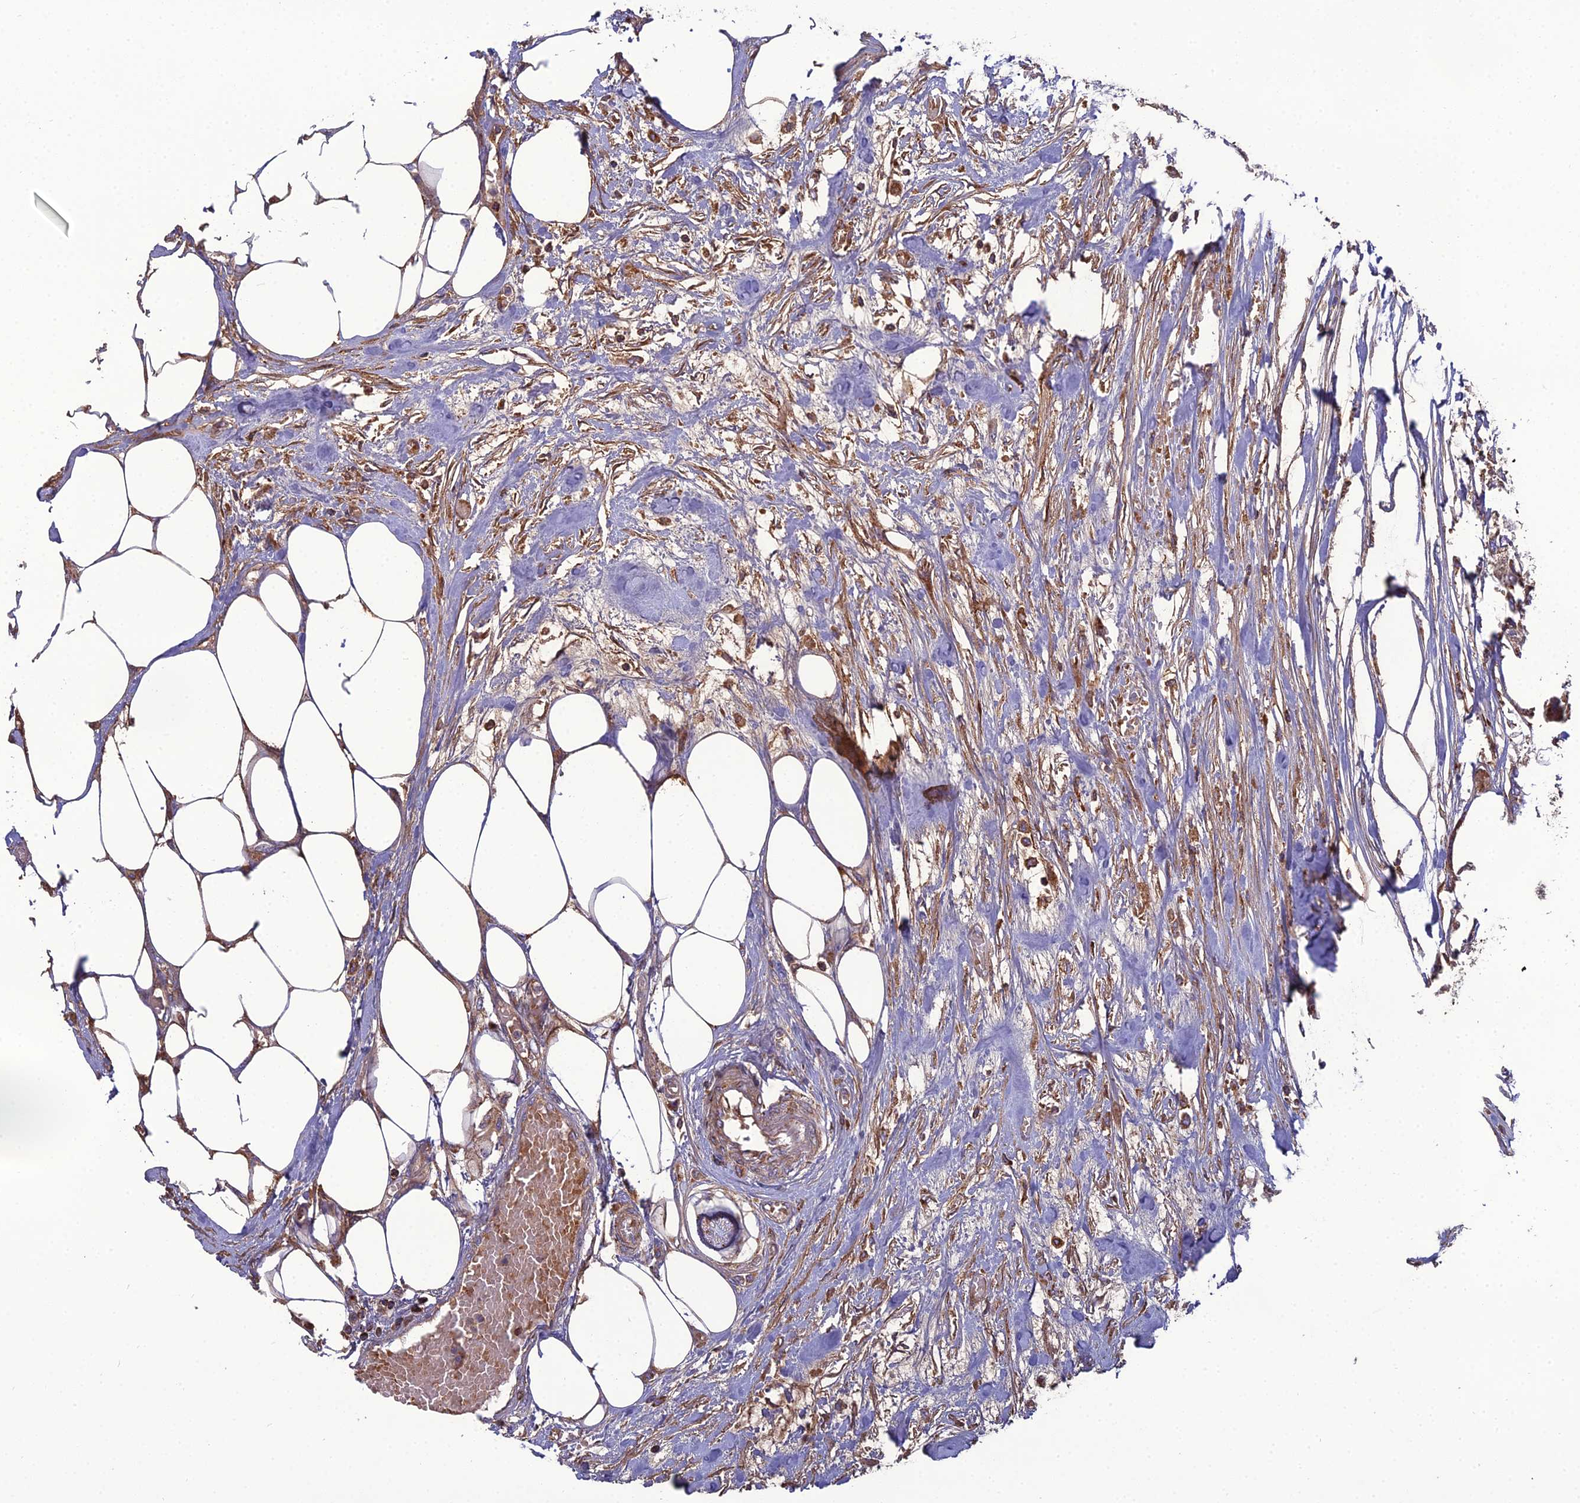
{"staining": {"intensity": "moderate", "quantity": ">75%", "location": "cytoplasmic/membranous"}, "tissue": "urothelial cancer", "cell_type": "Tumor cells", "image_type": "cancer", "snomed": [{"axis": "morphology", "description": "Urothelial carcinoma, High grade"}, {"axis": "topography", "description": "Urinary bladder"}], "caption": "Immunohistochemical staining of human urothelial cancer demonstrates medium levels of moderate cytoplasmic/membranous staining in about >75% of tumor cells.", "gene": "LNPEP", "patient": {"sex": "male", "age": 64}}